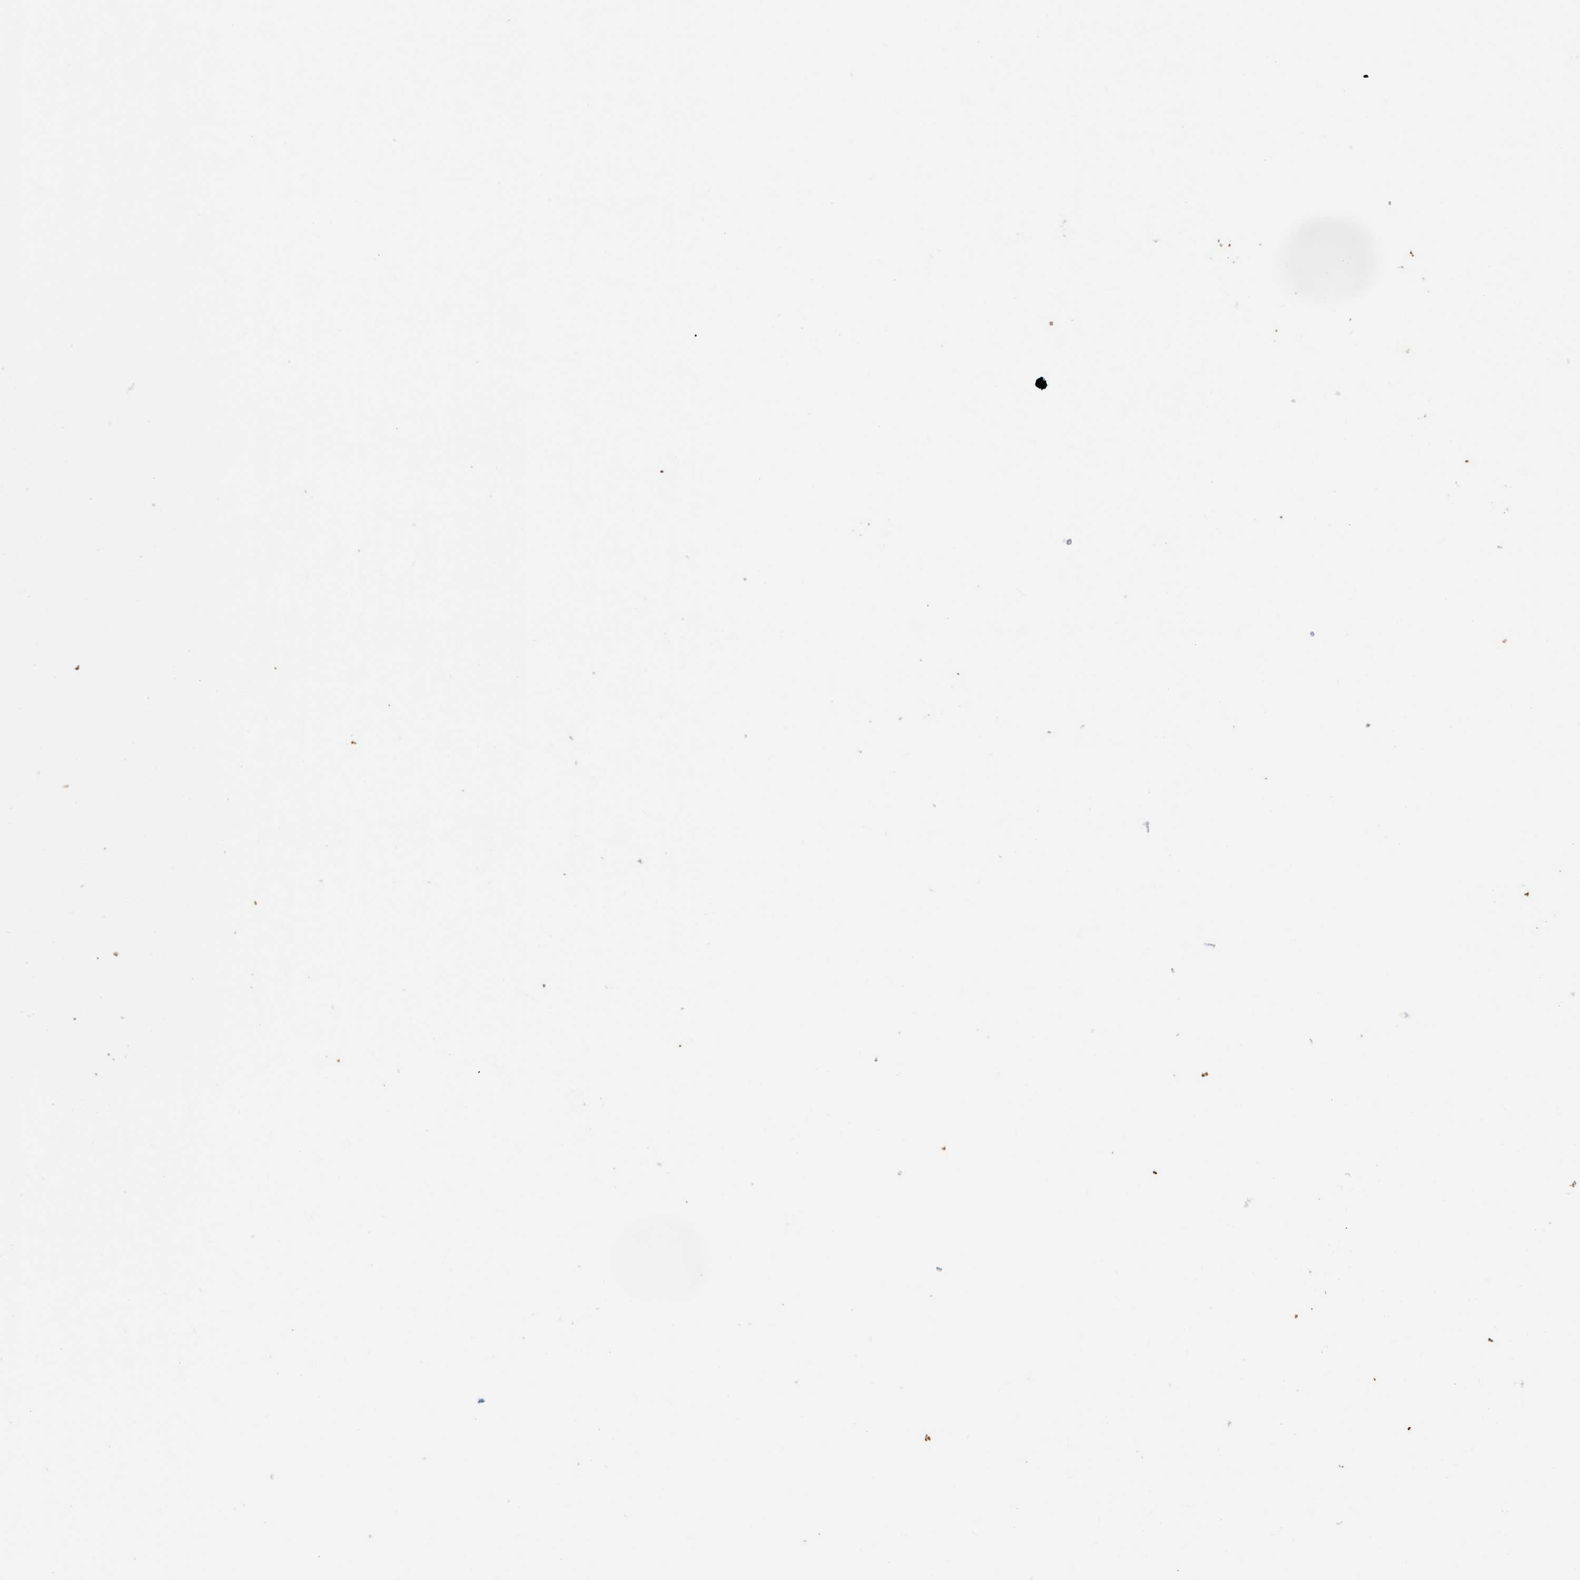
{"staining": {"intensity": "moderate", "quantity": "<25%", "location": "cytoplasmic/membranous"}, "tissue": "pancreatic cancer", "cell_type": "Tumor cells", "image_type": "cancer", "snomed": [{"axis": "morphology", "description": "Adenocarcinoma, NOS"}, {"axis": "topography", "description": "Pancreas"}], "caption": "Pancreatic cancer stained for a protein exhibits moderate cytoplasmic/membranous positivity in tumor cells. Immunohistochemistry stains the protein in brown and the nuclei are stained blue.", "gene": "CEACAM5", "patient": {"sex": "female", "age": 70}}